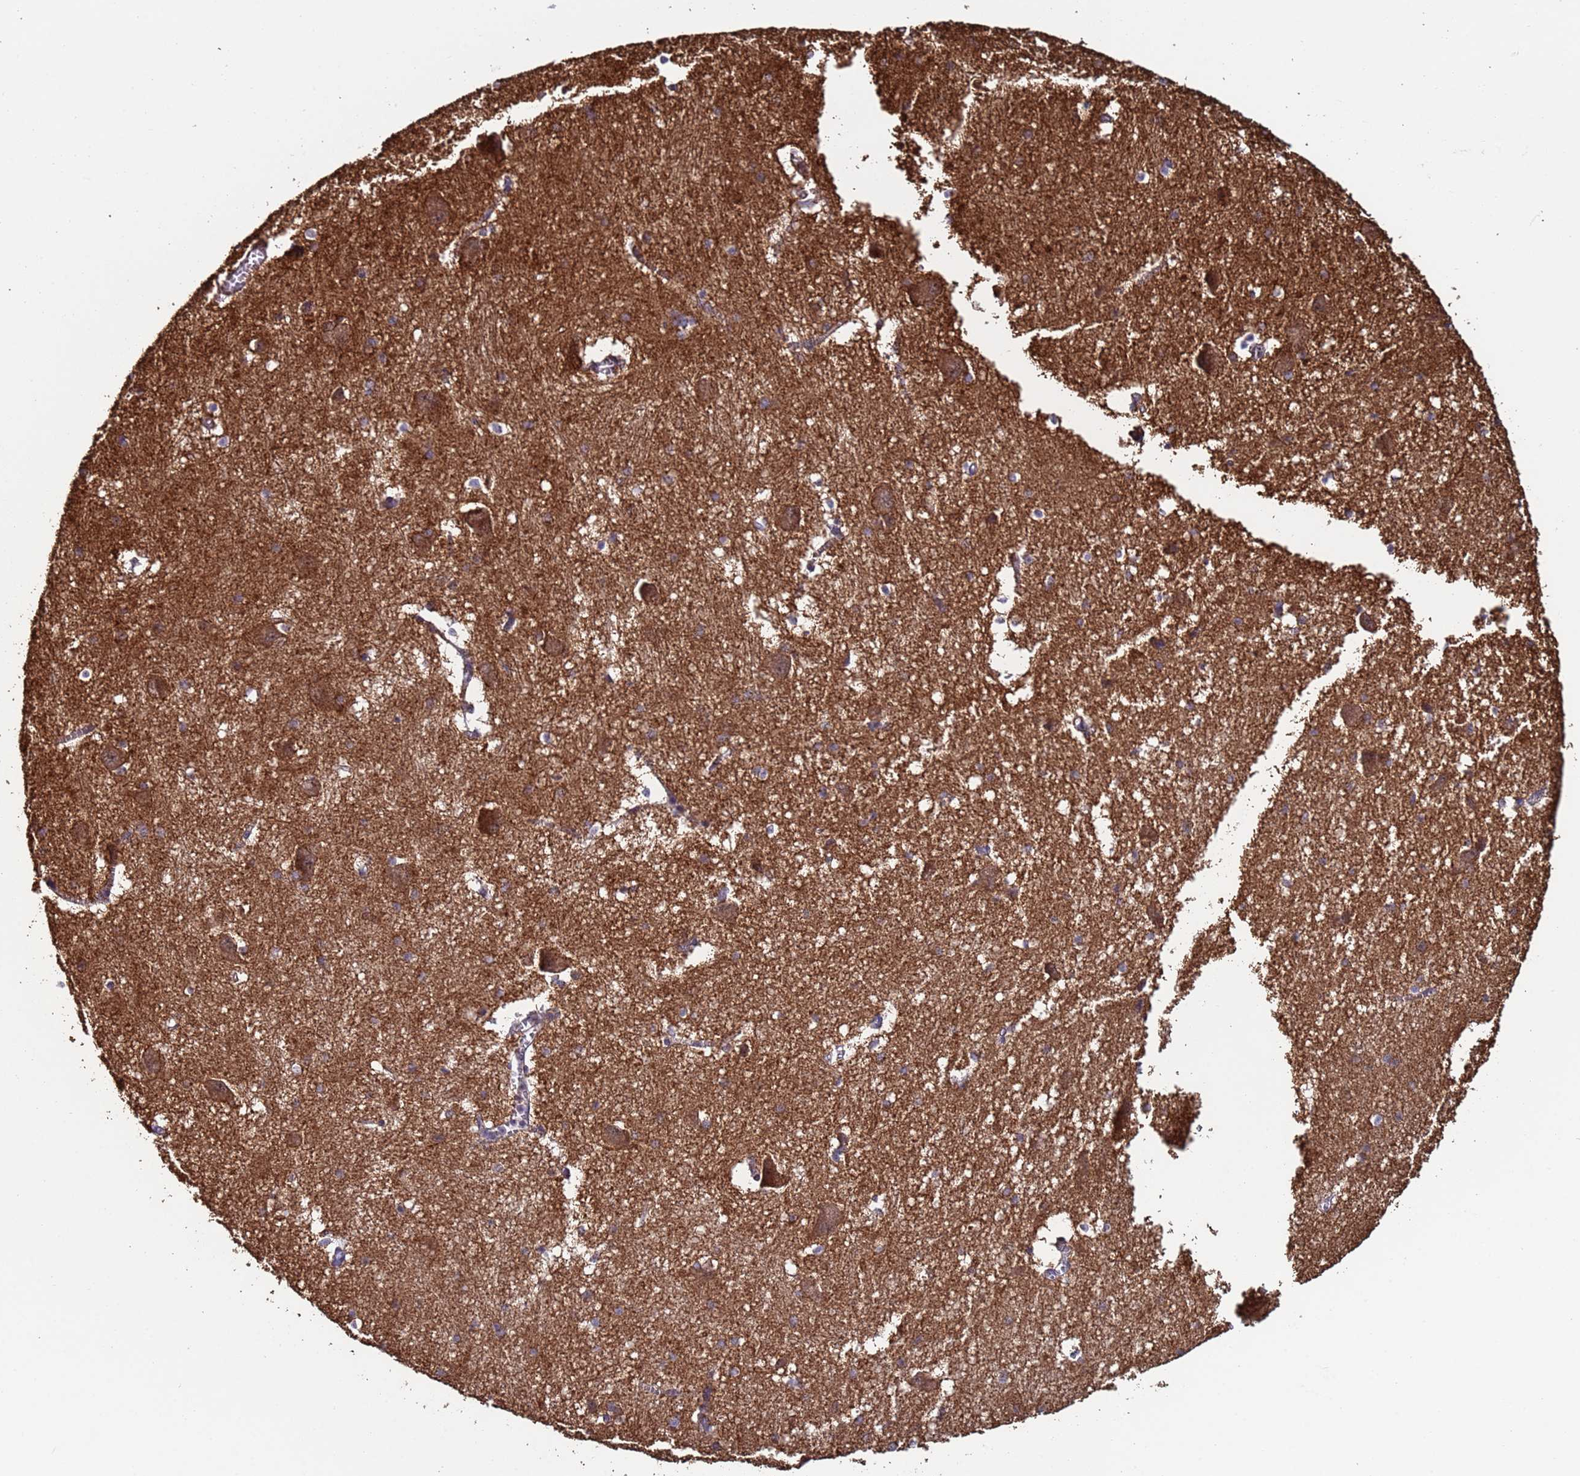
{"staining": {"intensity": "moderate", "quantity": "<25%", "location": "cytoplasmic/membranous"}, "tissue": "caudate", "cell_type": "Glial cells", "image_type": "normal", "snomed": [{"axis": "morphology", "description": "Normal tissue, NOS"}, {"axis": "topography", "description": "Lateral ventricle wall"}], "caption": "Protein expression analysis of unremarkable caudate shows moderate cytoplasmic/membranous staining in about <25% of glial cells.", "gene": "CLHC1", "patient": {"sex": "male", "age": 37}}